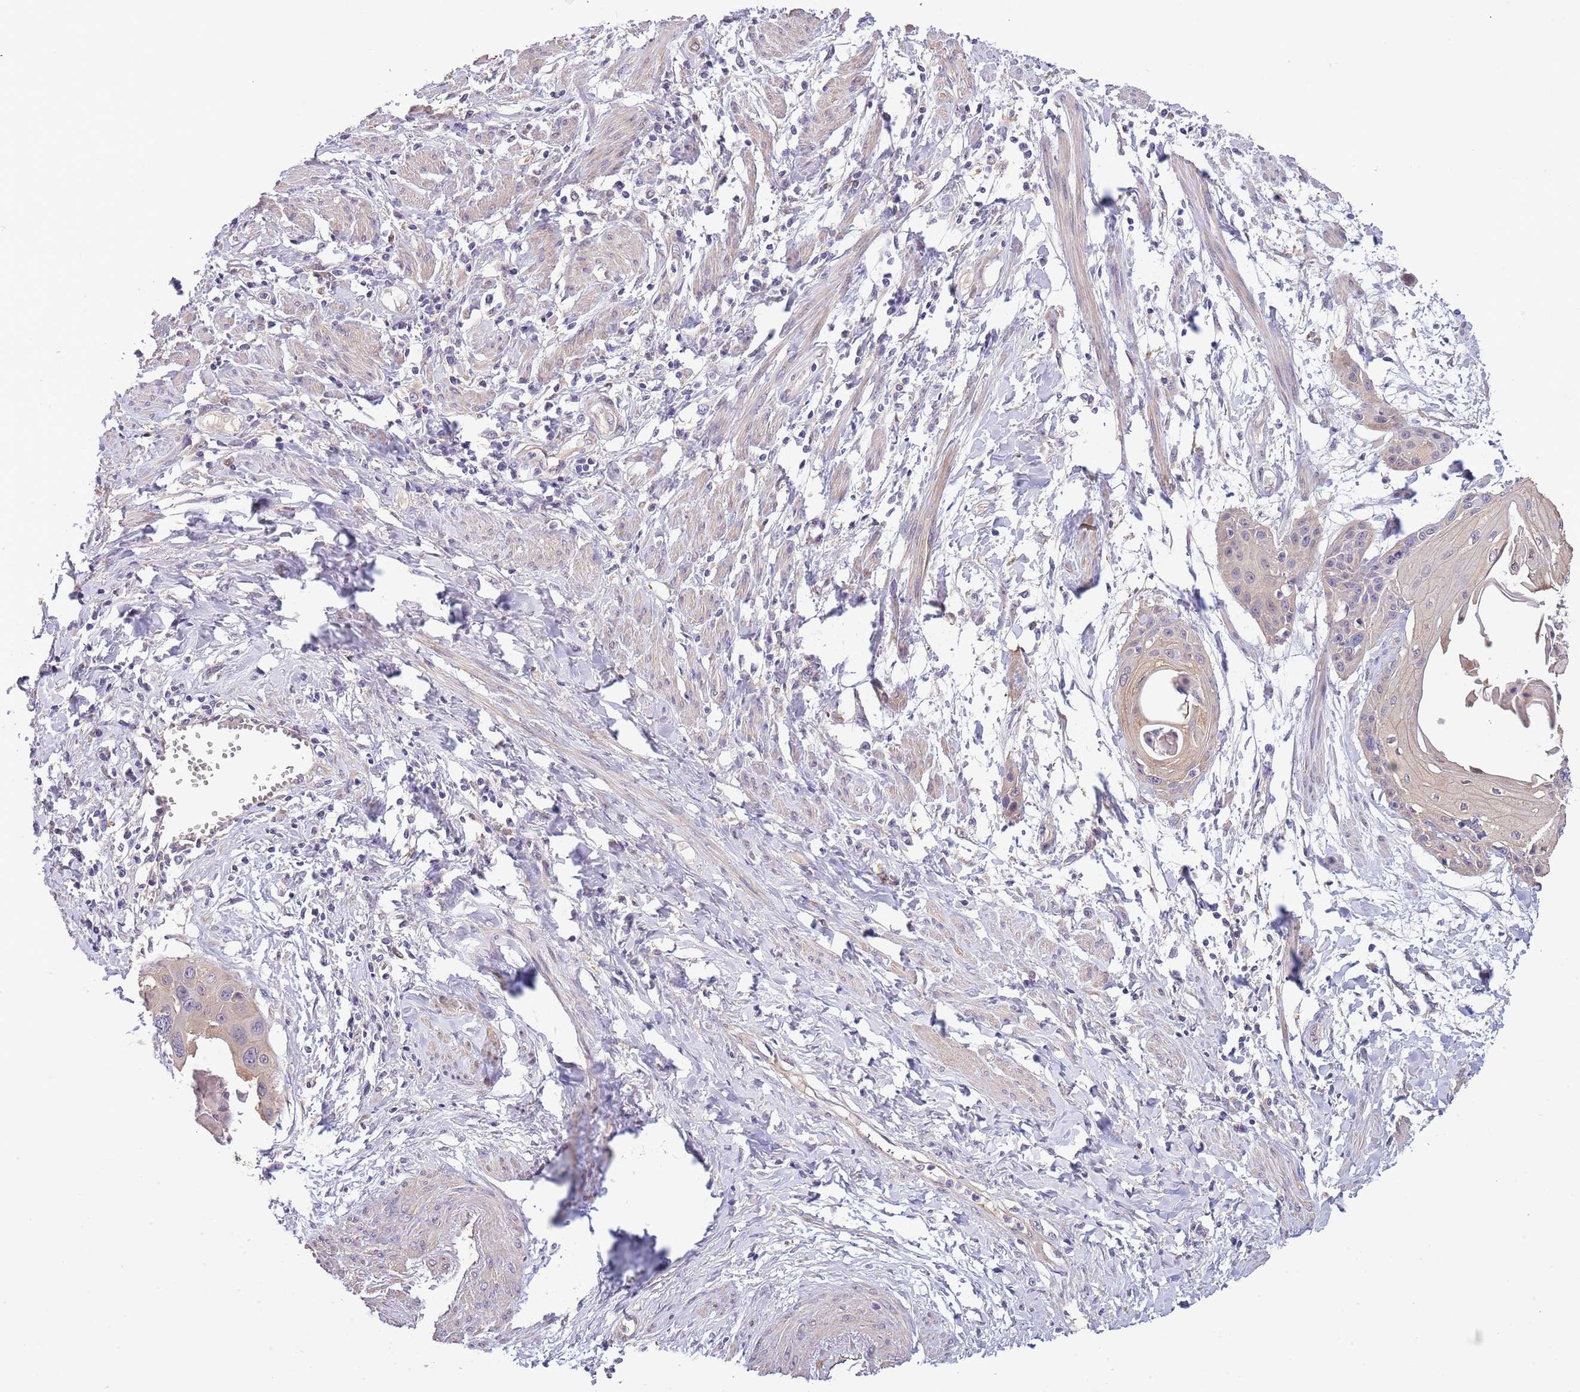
{"staining": {"intensity": "negative", "quantity": "none", "location": "none"}, "tissue": "cervical cancer", "cell_type": "Tumor cells", "image_type": "cancer", "snomed": [{"axis": "morphology", "description": "Squamous cell carcinoma, NOS"}, {"axis": "topography", "description": "Cervix"}], "caption": "The IHC micrograph has no significant staining in tumor cells of cervical cancer tissue.", "gene": "LIPJ", "patient": {"sex": "female", "age": 57}}